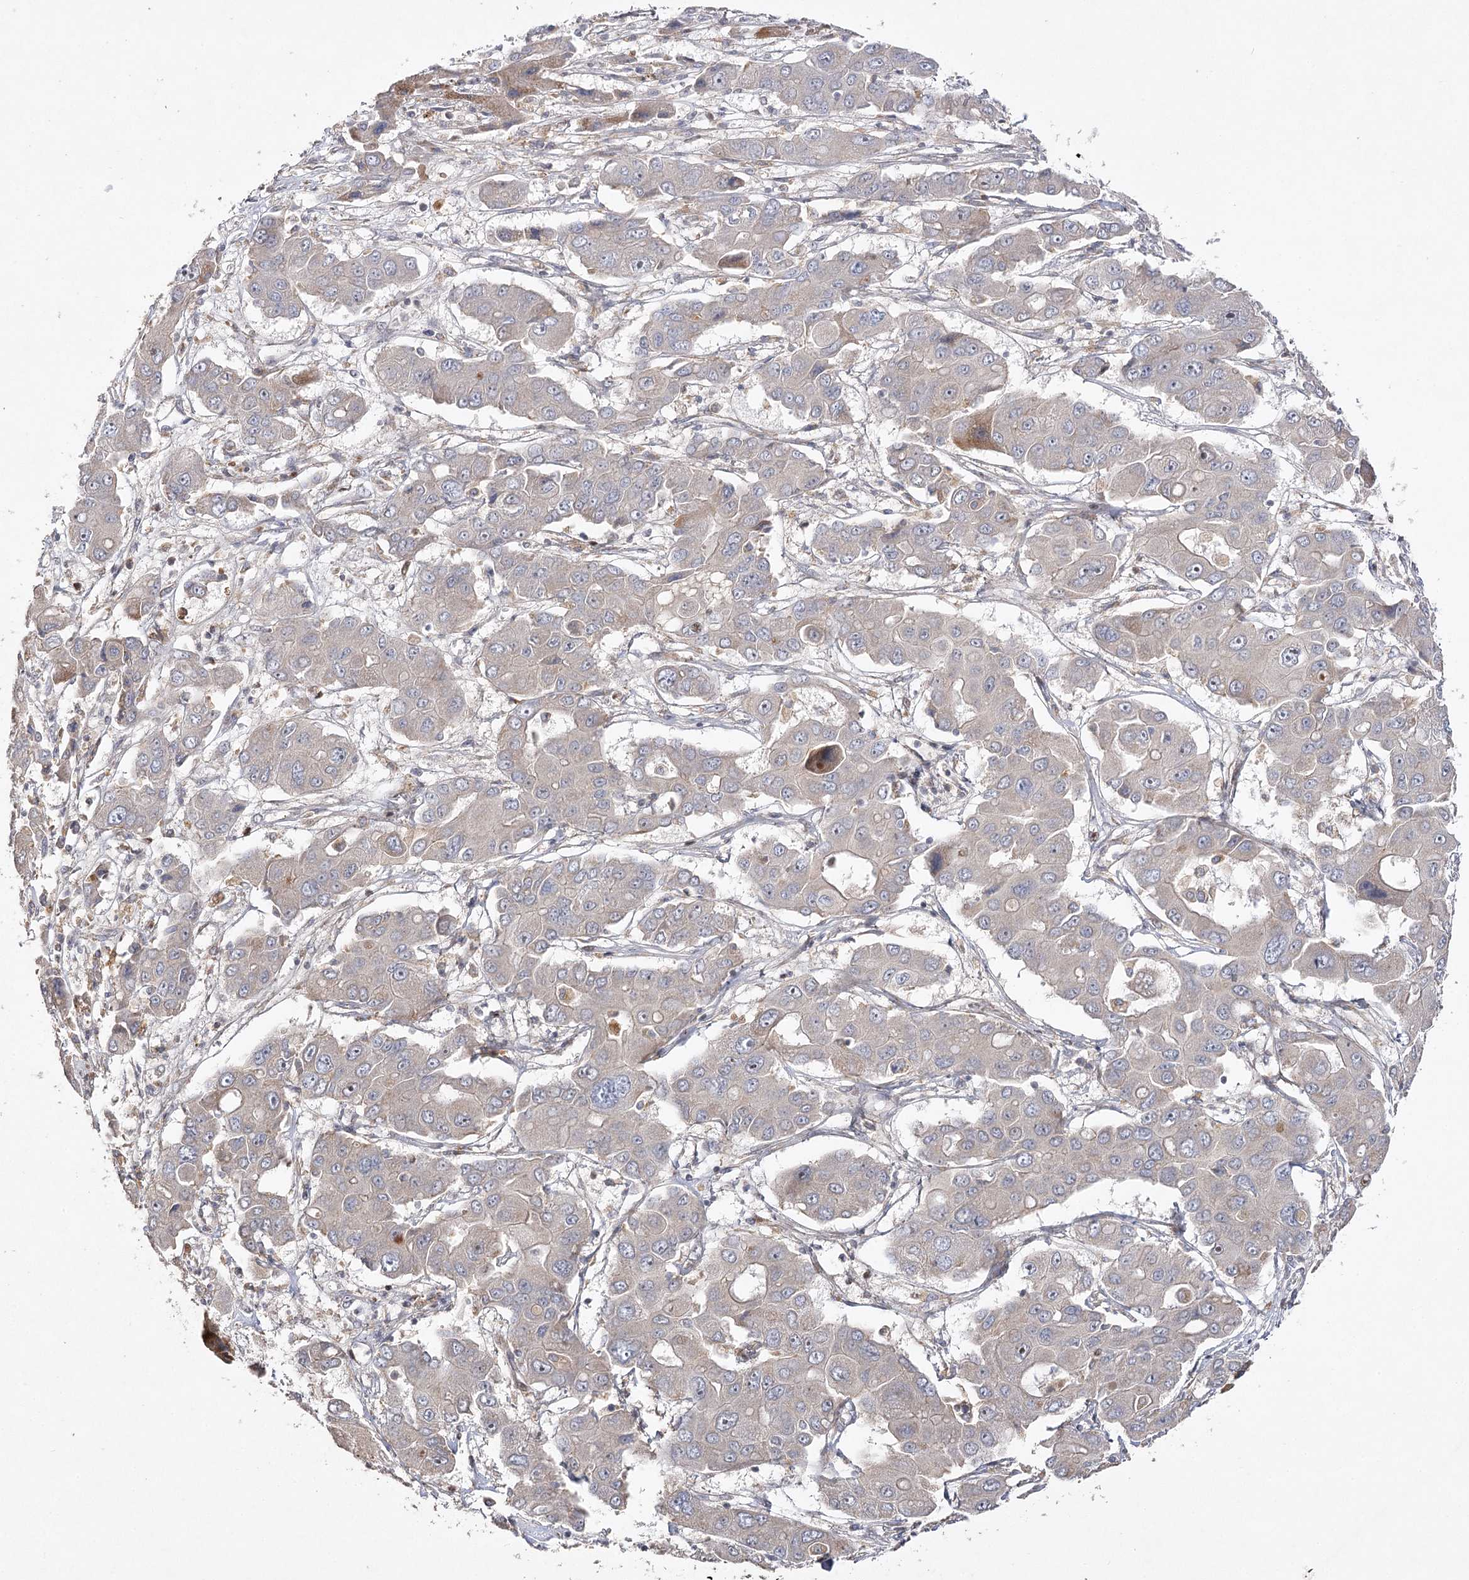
{"staining": {"intensity": "negative", "quantity": "none", "location": "none"}, "tissue": "liver cancer", "cell_type": "Tumor cells", "image_type": "cancer", "snomed": [{"axis": "morphology", "description": "Cholangiocarcinoma"}, {"axis": "topography", "description": "Liver"}], "caption": "DAB immunohistochemical staining of human liver cancer demonstrates no significant positivity in tumor cells. (DAB (3,3'-diaminobenzidine) immunohistochemistry, high magnification).", "gene": "OBSL1", "patient": {"sex": "male", "age": 67}}